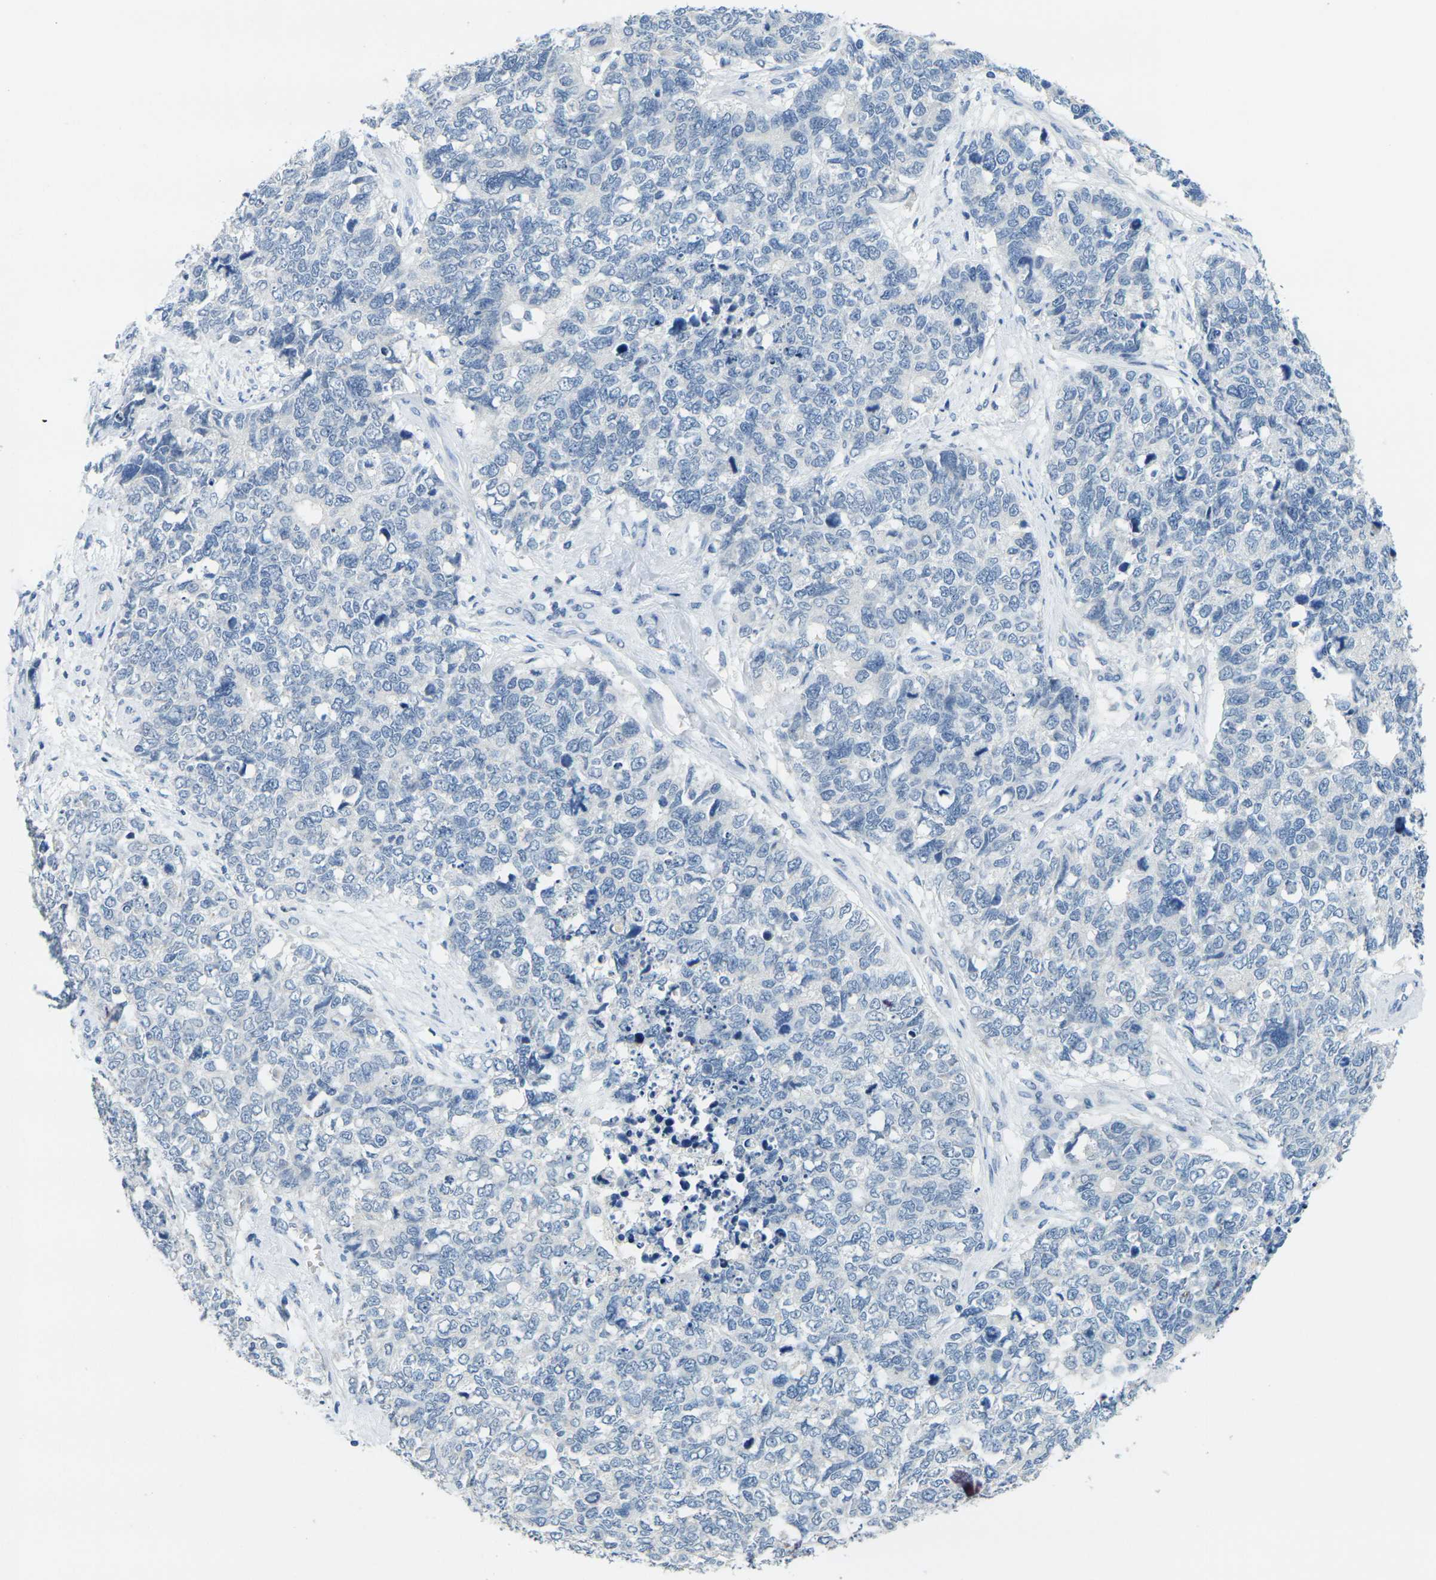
{"staining": {"intensity": "negative", "quantity": "none", "location": "none"}, "tissue": "cervical cancer", "cell_type": "Tumor cells", "image_type": "cancer", "snomed": [{"axis": "morphology", "description": "Squamous cell carcinoma, NOS"}, {"axis": "topography", "description": "Cervix"}], "caption": "An IHC image of cervical squamous cell carcinoma is shown. There is no staining in tumor cells of cervical squamous cell carcinoma.", "gene": "GPR15", "patient": {"sex": "female", "age": 63}}